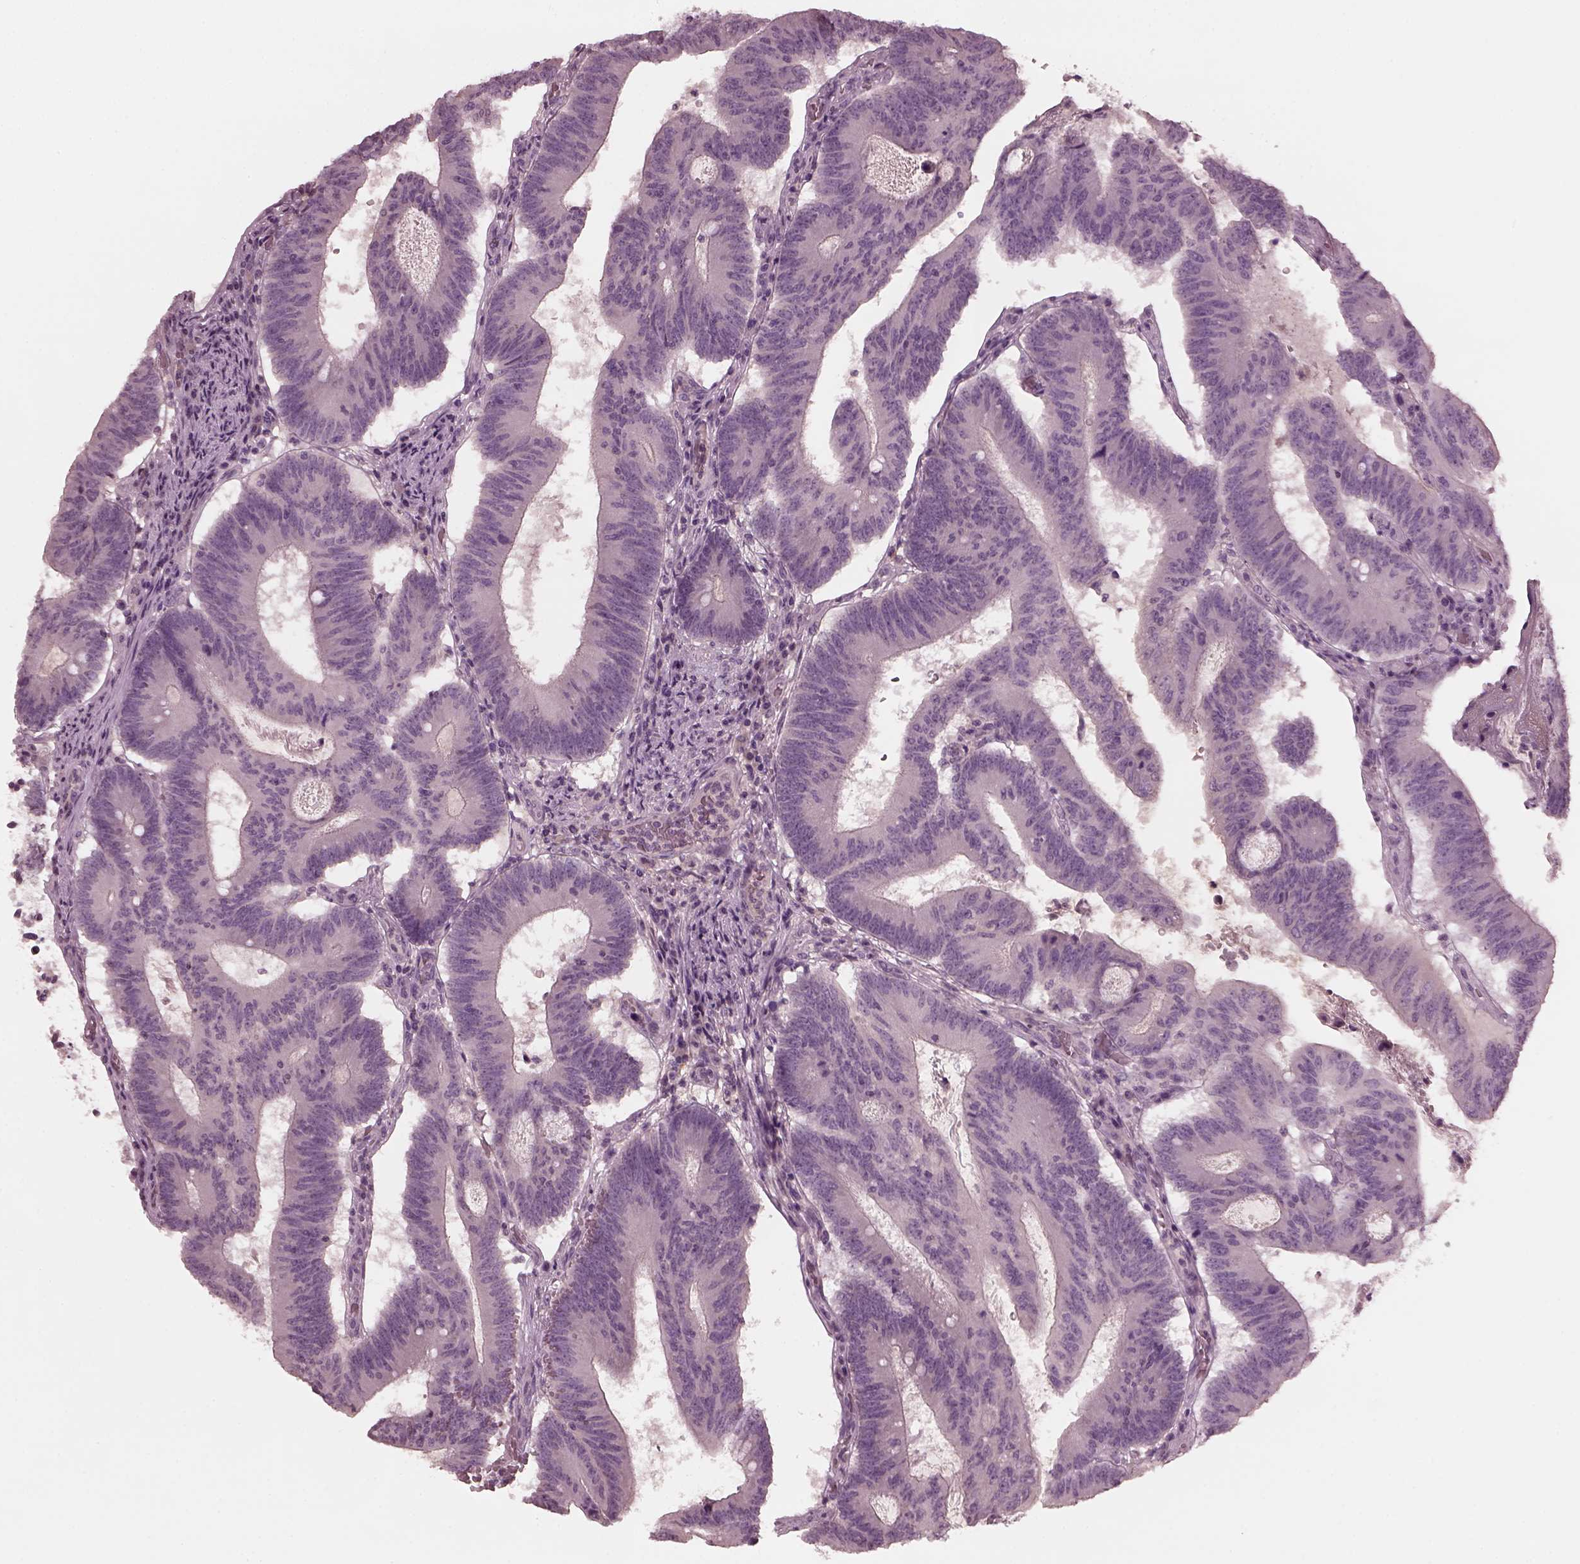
{"staining": {"intensity": "negative", "quantity": "none", "location": "none"}, "tissue": "colorectal cancer", "cell_type": "Tumor cells", "image_type": "cancer", "snomed": [{"axis": "morphology", "description": "Adenocarcinoma, NOS"}, {"axis": "topography", "description": "Colon"}], "caption": "An immunohistochemistry (IHC) histopathology image of colorectal cancer (adenocarcinoma) is shown. There is no staining in tumor cells of colorectal cancer (adenocarcinoma). (Stains: DAB IHC with hematoxylin counter stain, Microscopy: brightfield microscopy at high magnification).", "gene": "PORCN", "patient": {"sex": "female", "age": 70}}